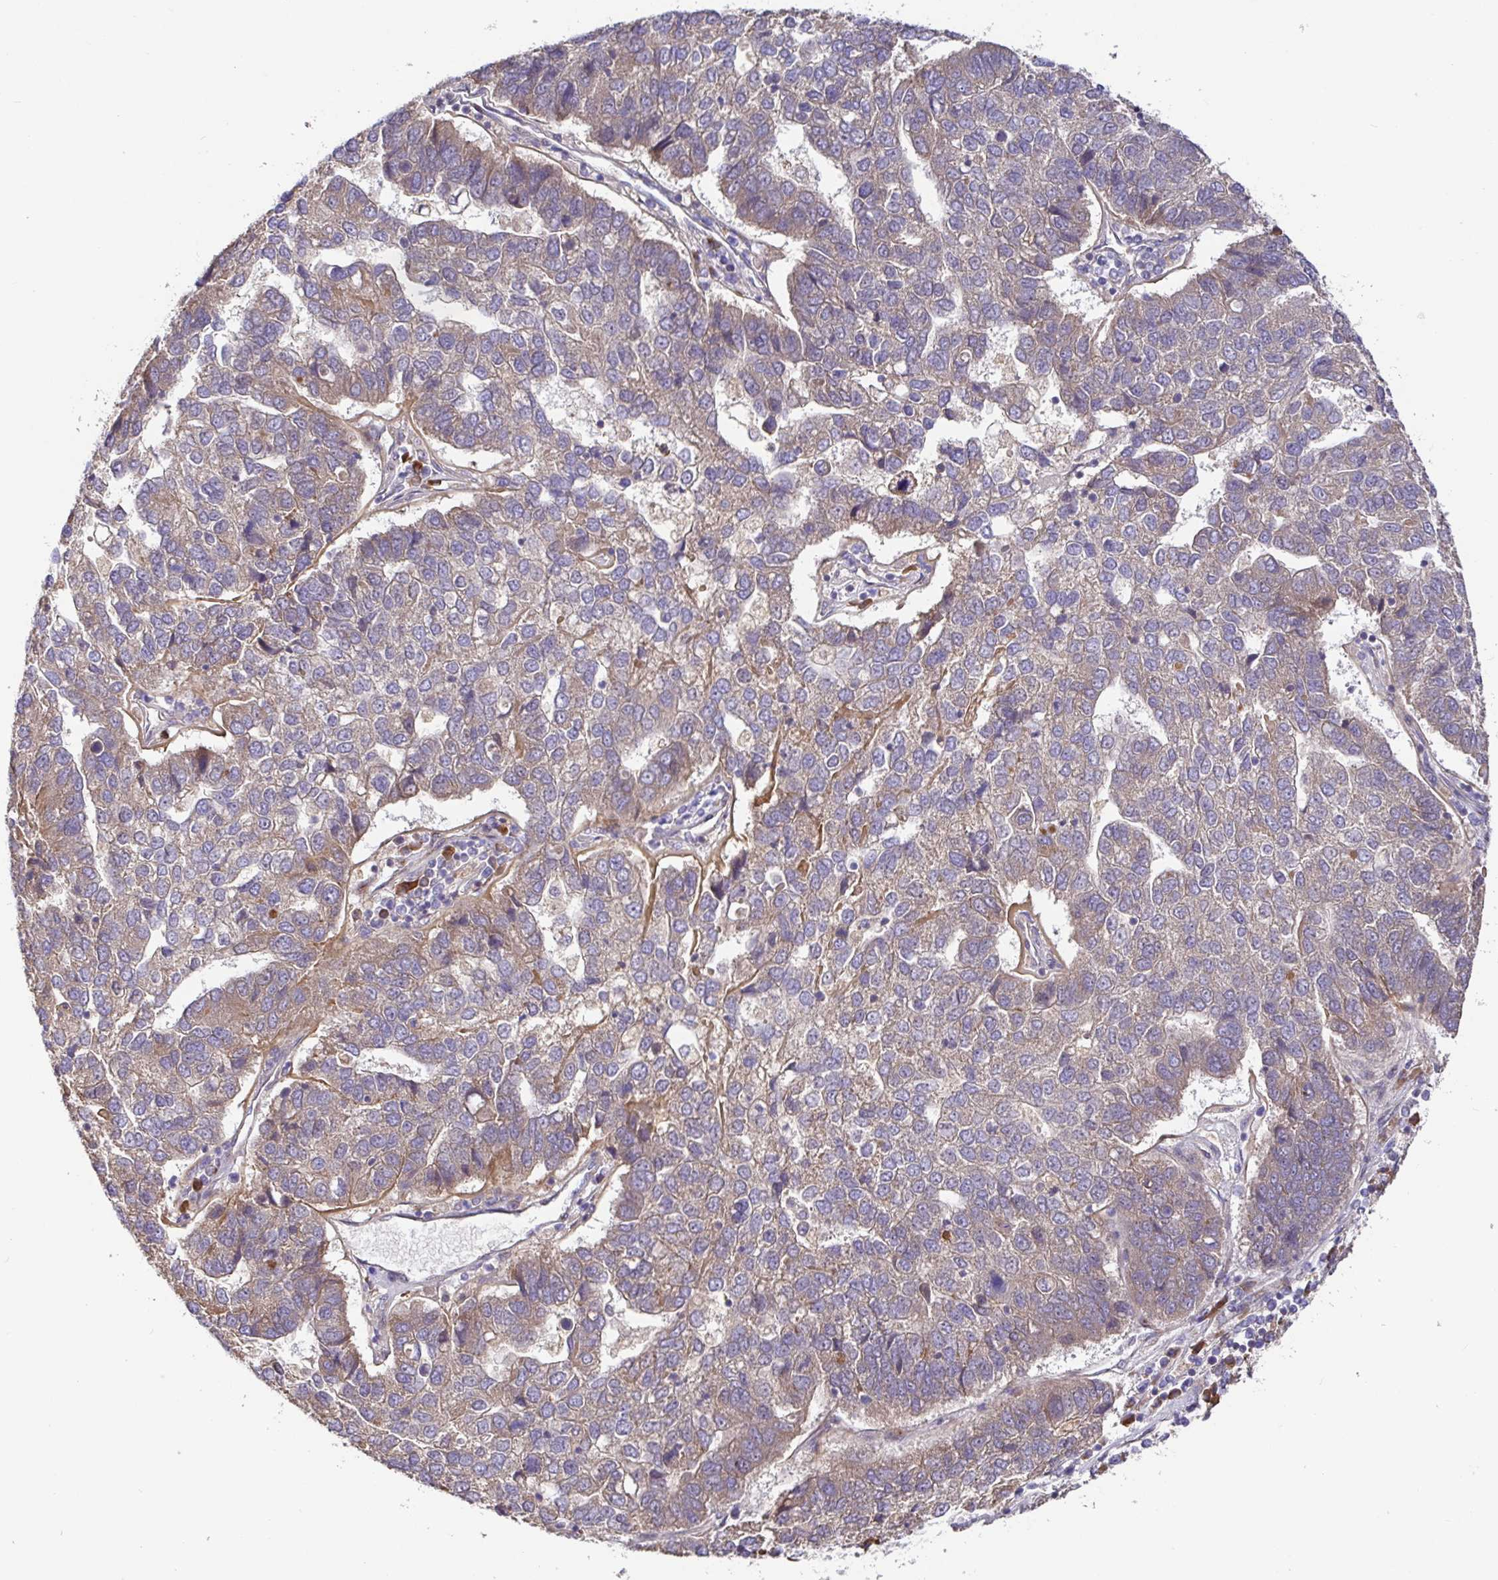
{"staining": {"intensity": "weak", "quantity": ">75%", "location": "cytoplasmic/membranous"}, "tissue": "pancreatic cancer", "cell_type": "Tumor cells", "image_type": "cancer", "snomed": [{"axis": "morphology", "description": "Adenocarcinoma, NOS"}, {"axis": "topography", "description": "Pancreas"}], "caption": "Brown immunohistochemical staining in human adenocarcinoma (pancreatic) demonstrates weak cytoplasmic/membranous expression in approximately >75% of tumor cells.", "gene": "ELP1", "patient": {"sex": "female", "age": 61}}